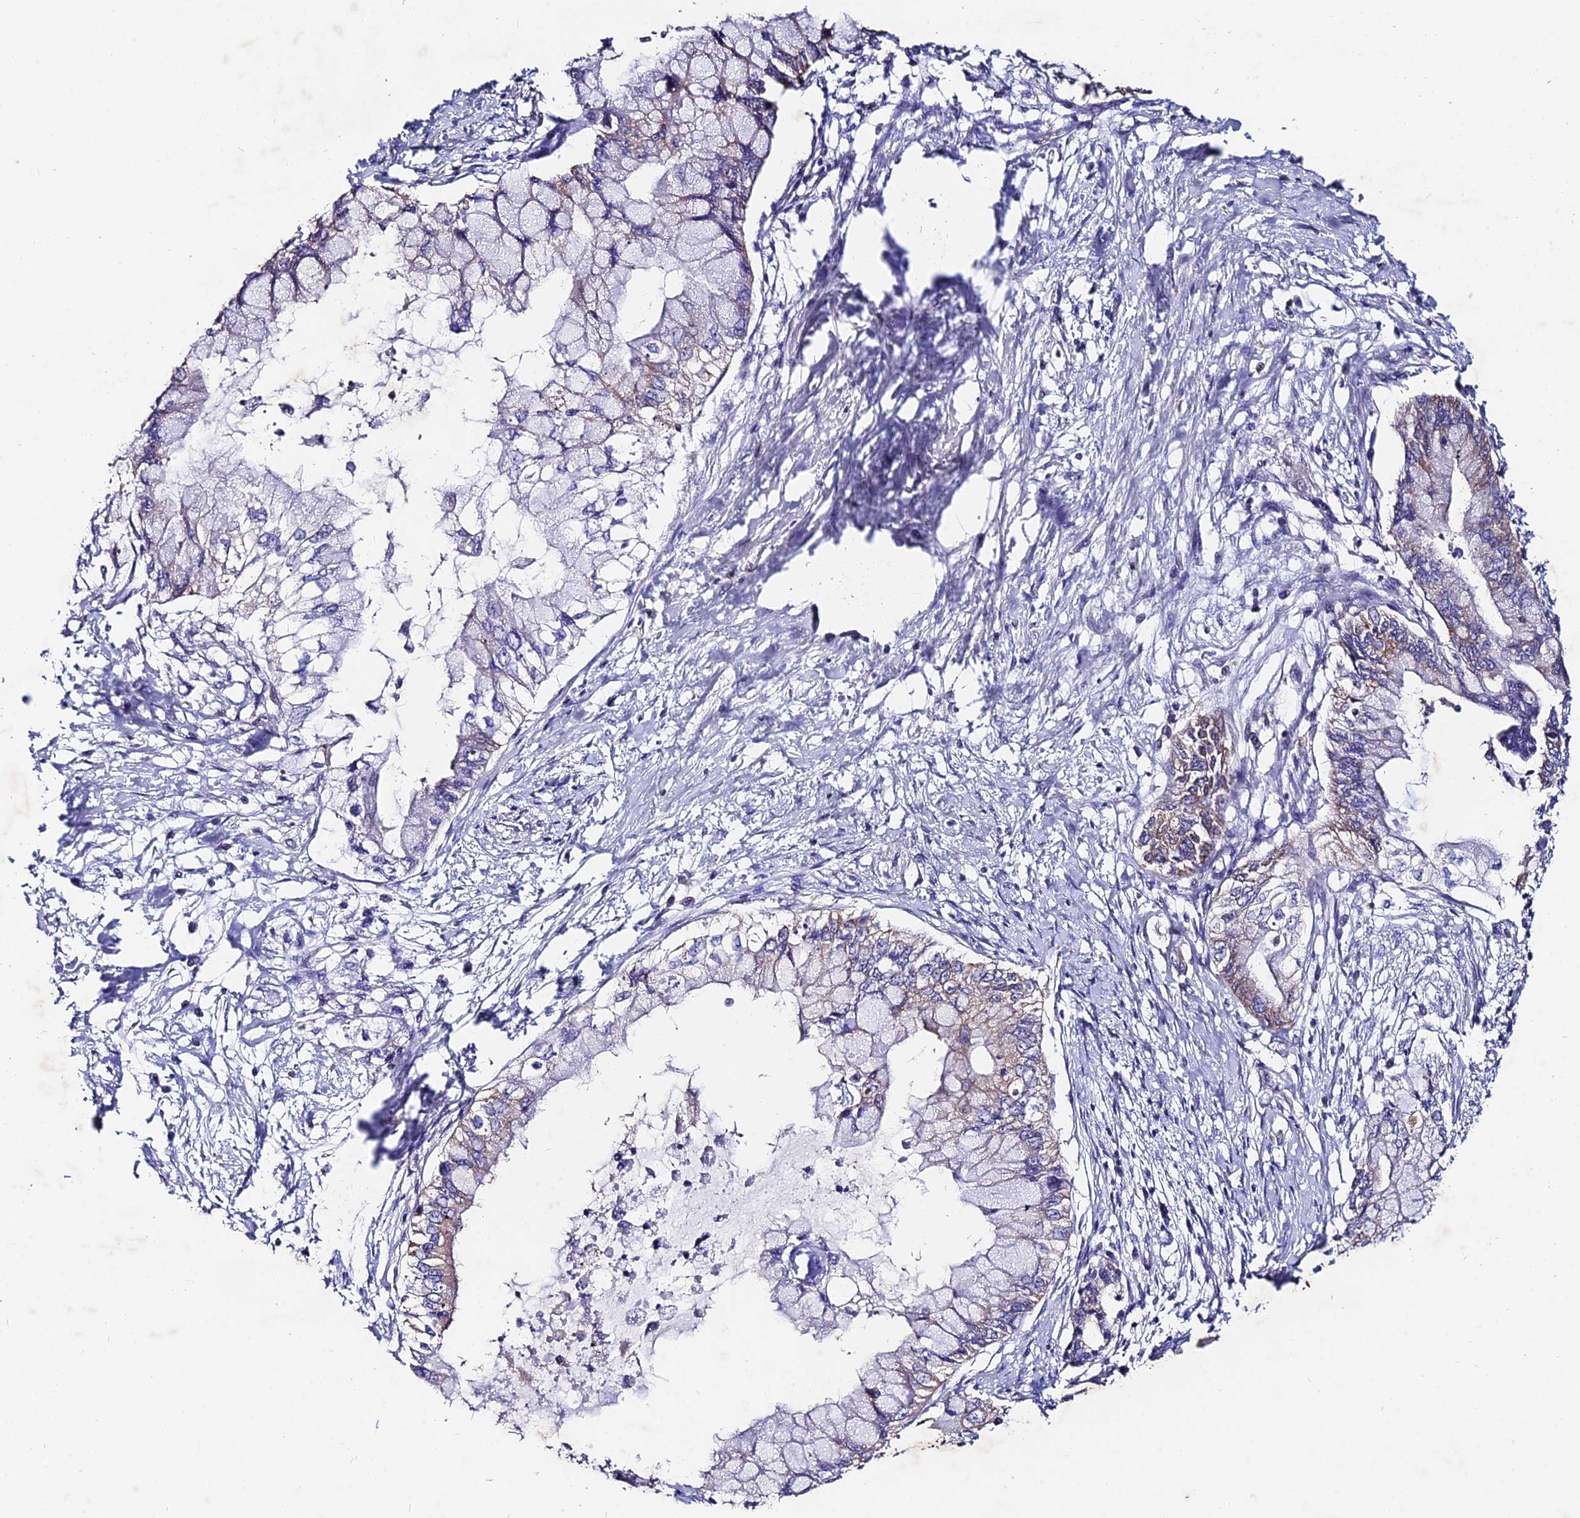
{"staining": {"intensity": "weak", "quantity": "<25%", "location": "cytoplasmic/membranous"}, "tissue": "pancreatic cancer", "cell_type": "Tumor cells", "image_type": "cancer", "snomed": [{"axis": "morphology", "description": "Adenocarcinoma, NOS"}, {"axis": "topography", "description": "Pancreas"}], "caption": "There is no significant expression in tumor cells of pancreatic cancer. (DAB (3,3'-diaminobenzidine) immunohistochemistry (IHC) visualized using brightfield microscopy, high magnification).", "gene": "INPP4A", "patient": {"sex": "male", "age": 48}}